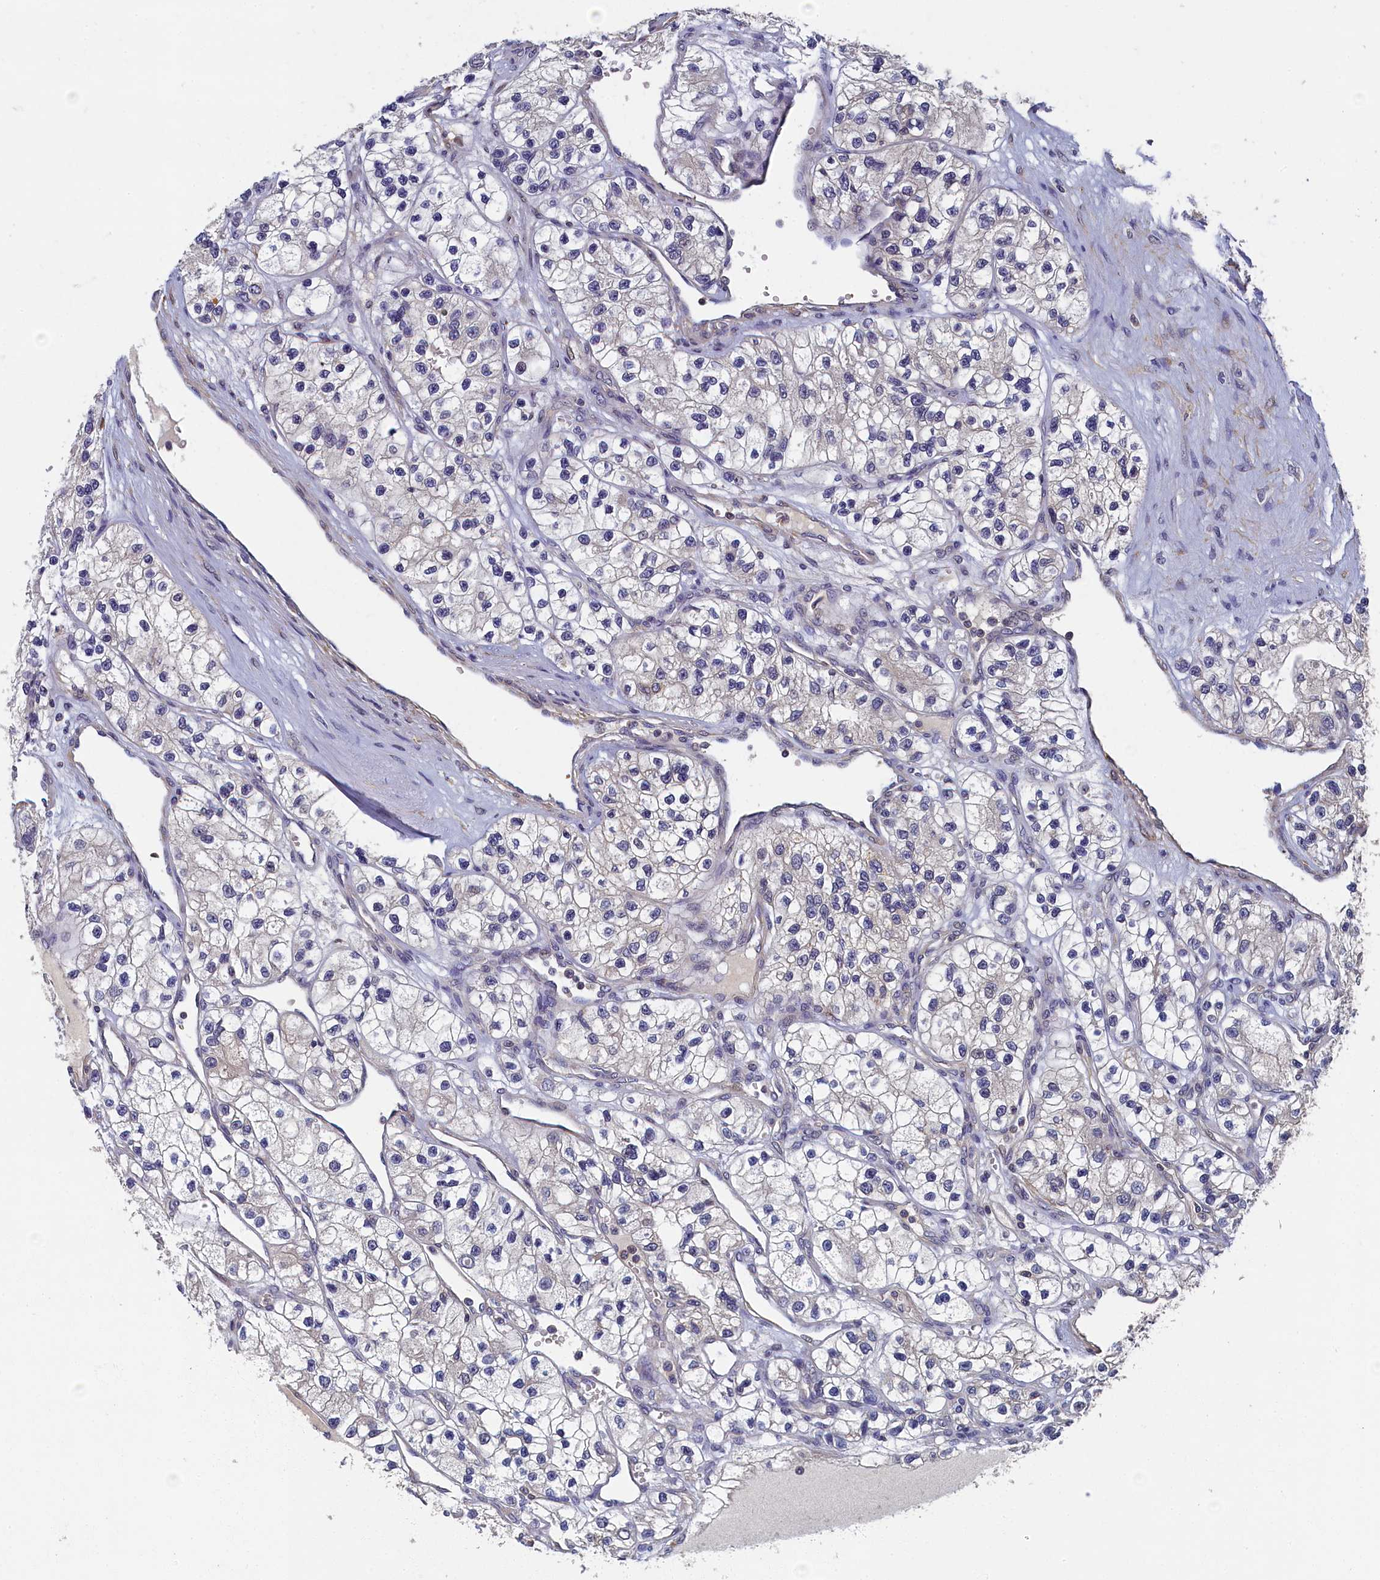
{"staining": {"intensity": "negative", "quantity": "none", "location": "none"}, "tissue": "renal cancer", "cell_type": "Tumor cells", "image_type": "cancer", "snomed": [{"axis": "morphology", "description": "Adenocarcinoma, NOS"}, {"axis": "topography", "description": "Kidney"}], "caption": "This is an immunohistochemistry (IHC) histopathology image of human adenocarcinoma (renal). There is no expression in tumor cells.", "gene": "TBCB", "patient": {"sex": "female", "age": 57}}